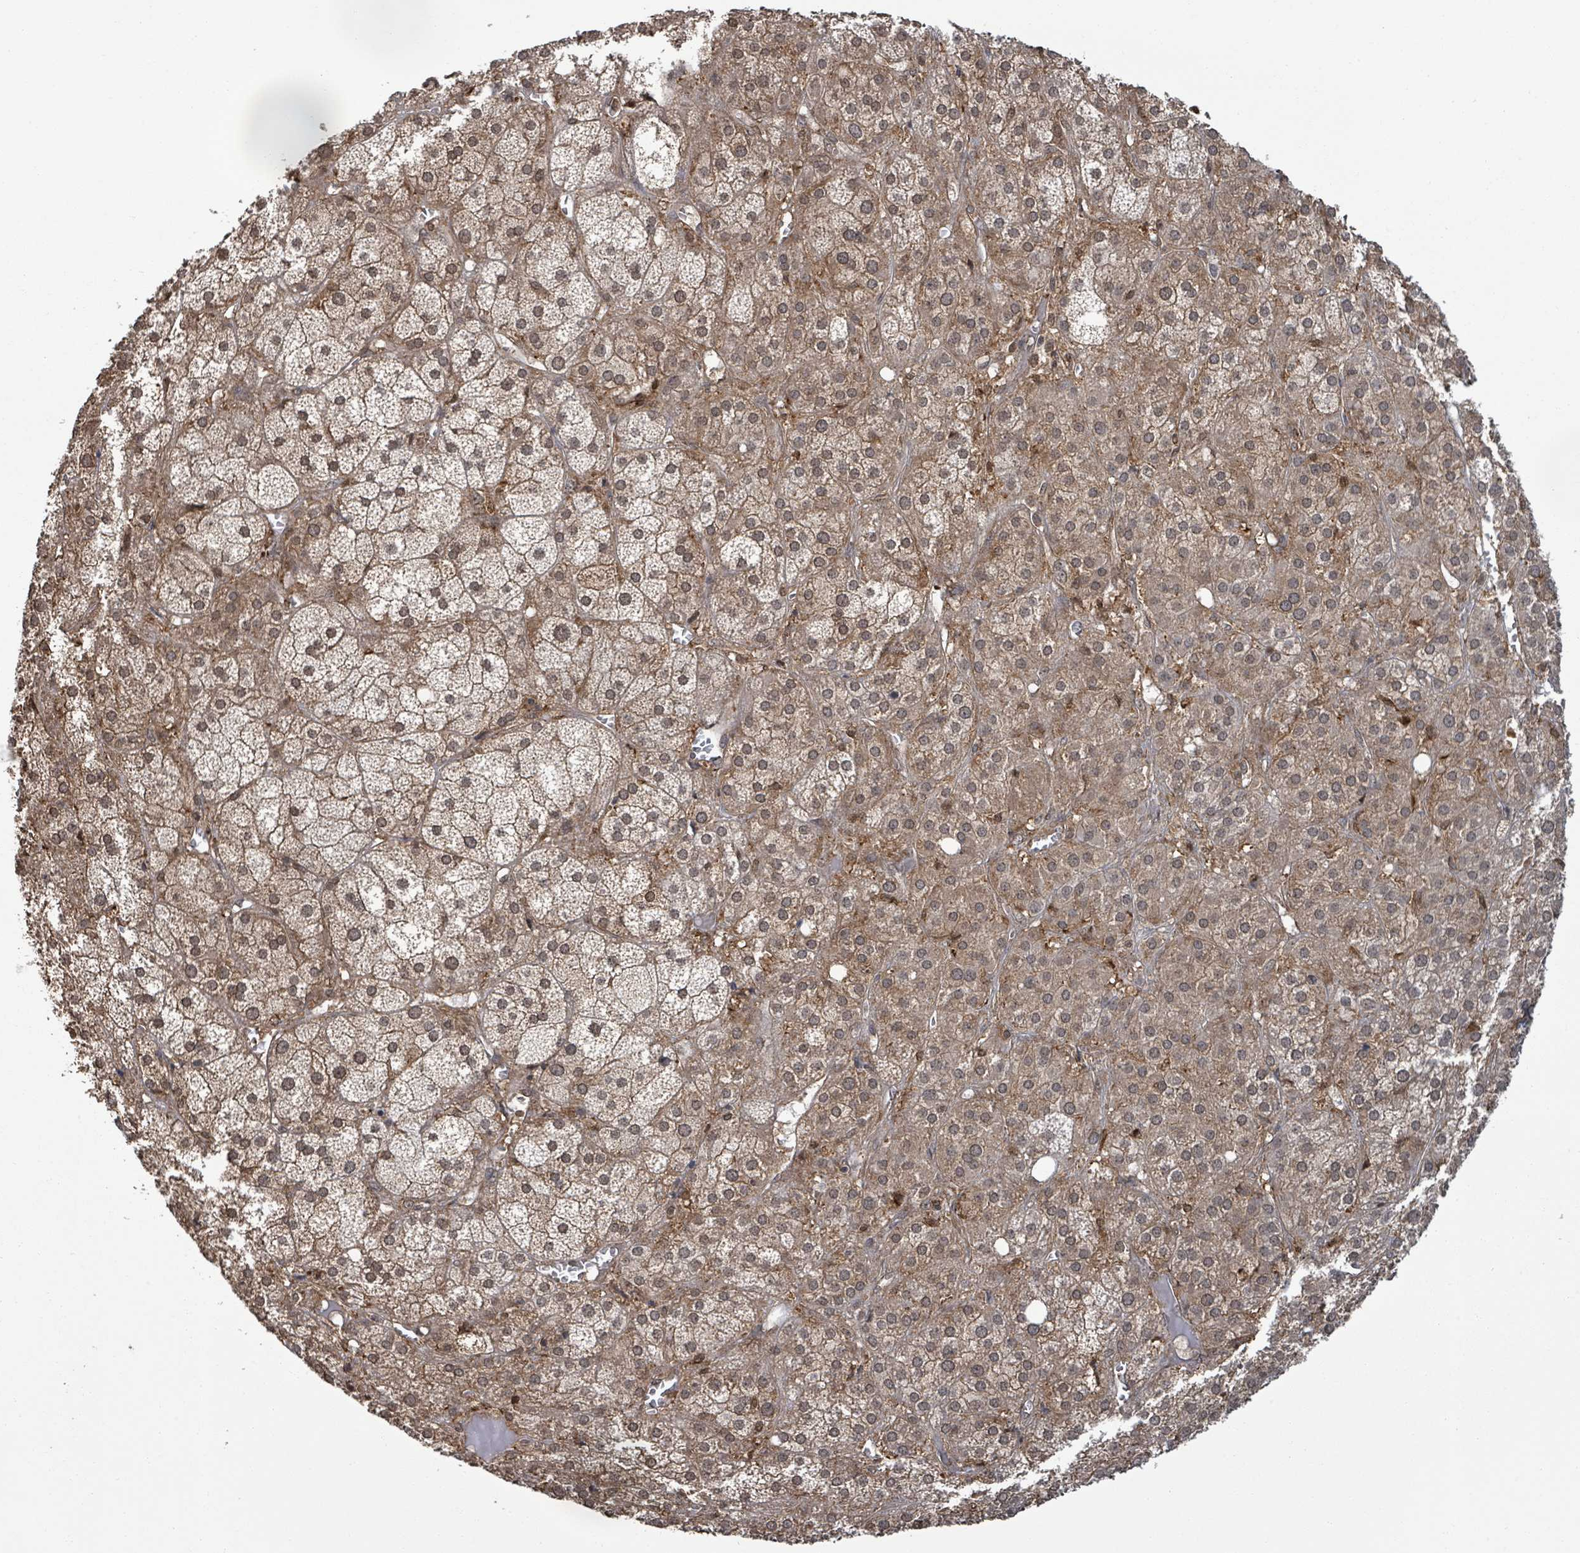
{"staining": {"intensity": "moderate", "quantity": ">75%", "location": "cytoplasmic/membranous,nuclear"}, "tissue": "adrenal gland", "cell_type": "Glandular cells", "image_type": "normal", "snomed": [{"axis": "morphology", "description": "Normal tissue, NOS"}, {"axis": "topography", "description": "Adrenal gland"}], "caption": "Immunohistochemical staining of normal human adrenal gland reveals medium levels of moderate cytoplasmic/membranous,nuclear positivity in approximately >75% of glandular cells. (Brightfield microscopy of DAB IHC at high magnification).", "gene": "ENSG00000256500", "patient": {"sex": "female", "age": 61}}